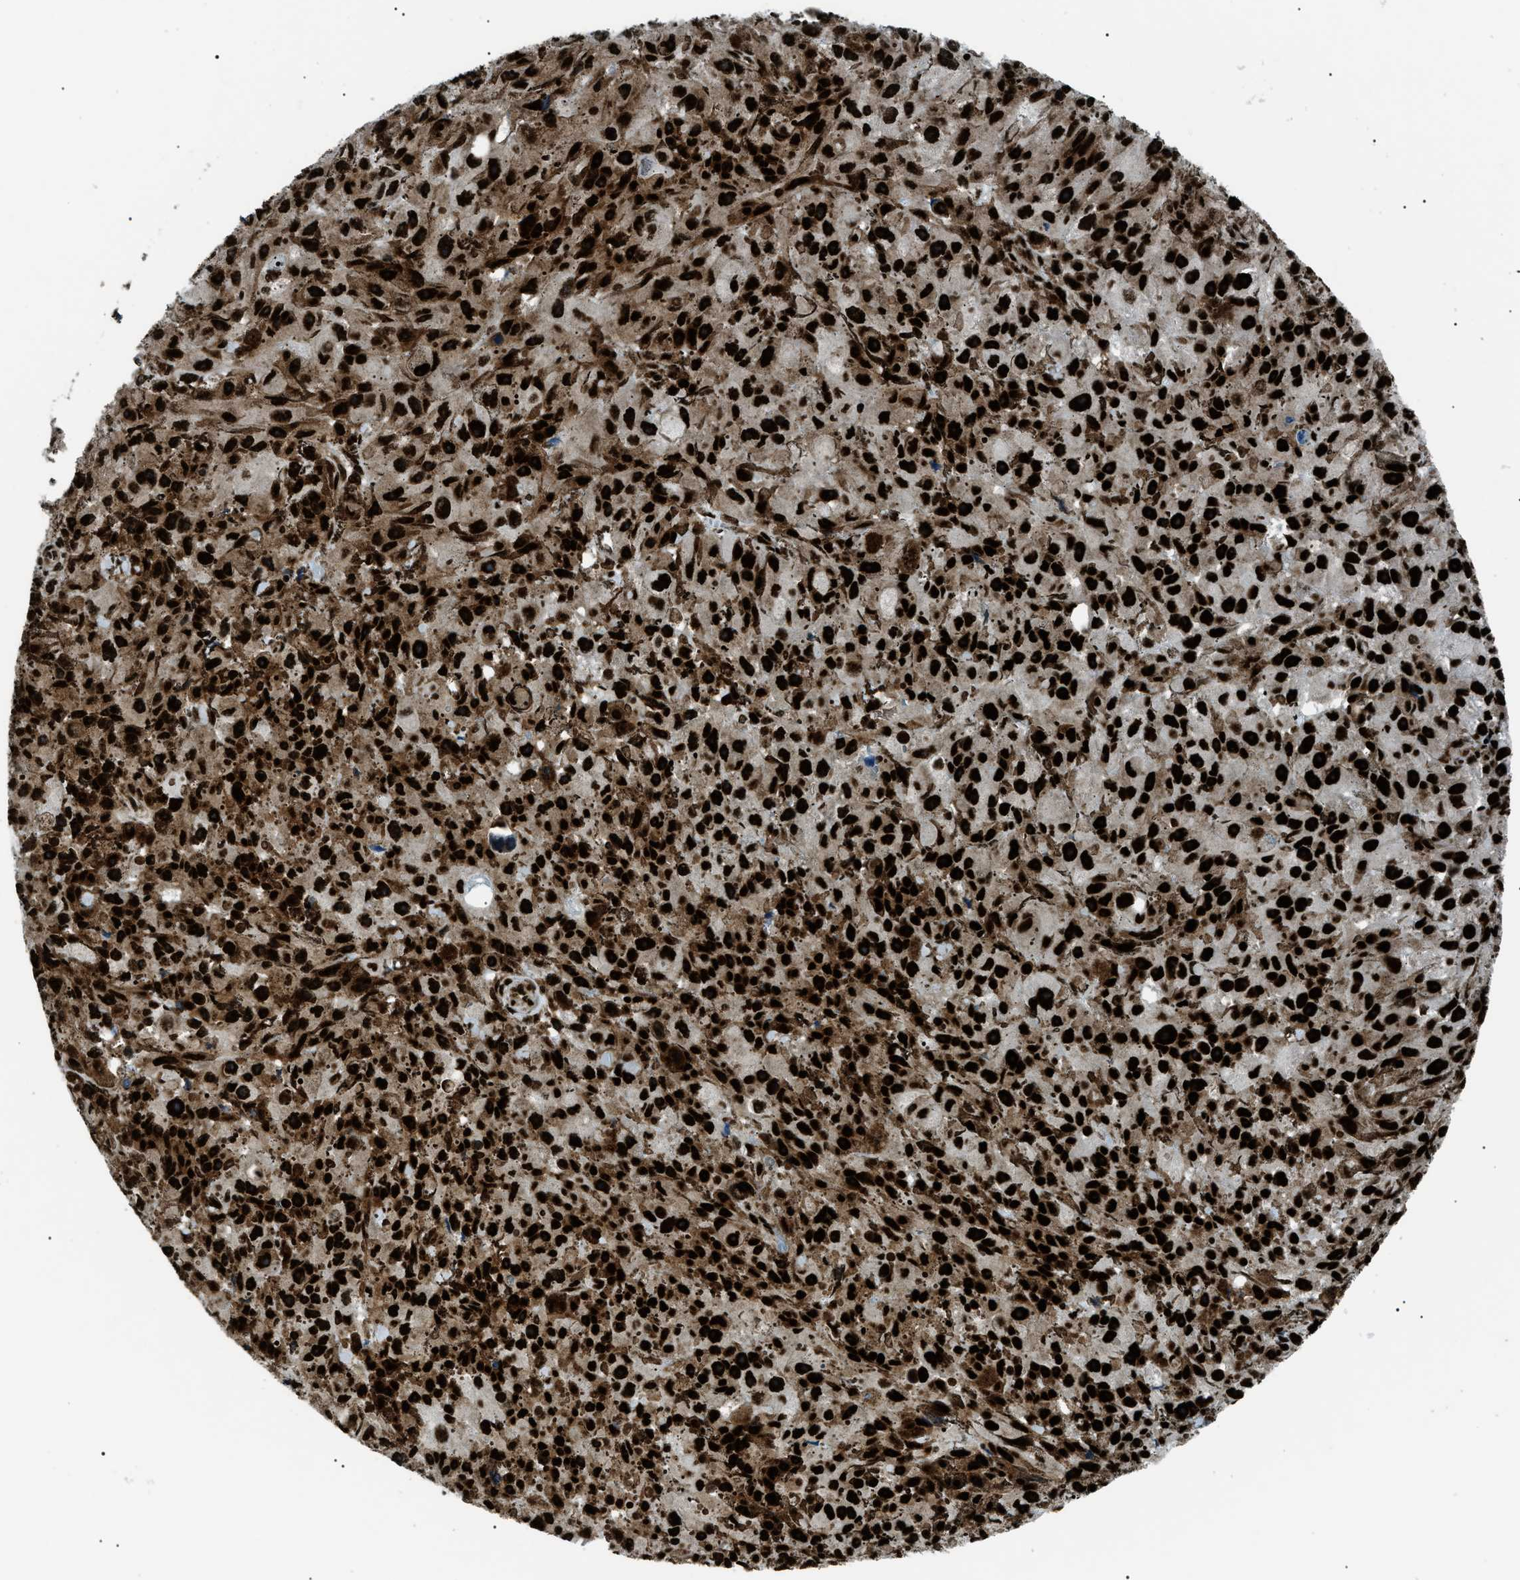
{"staining": {"intensity": "strong", "quantity": ">75%", "location": "cytoplasmic/membranous,nuclear"}, "tissue": "melanoma", "cell_type": "Tumor cells", "image_type": "cancer", "snomed": [{"axis": "morphology", "description": "Malignant melanoma, NOS"}, {"axis": "topography", "description": "Skin"}], "caption": "Tumor cells show strong cytoplasmic/membranous and nuclear expression in about >75% of cells in malignant melanoma.", "gene": "HNRNPK", "patient": {"sex": "female", "age": 104}}